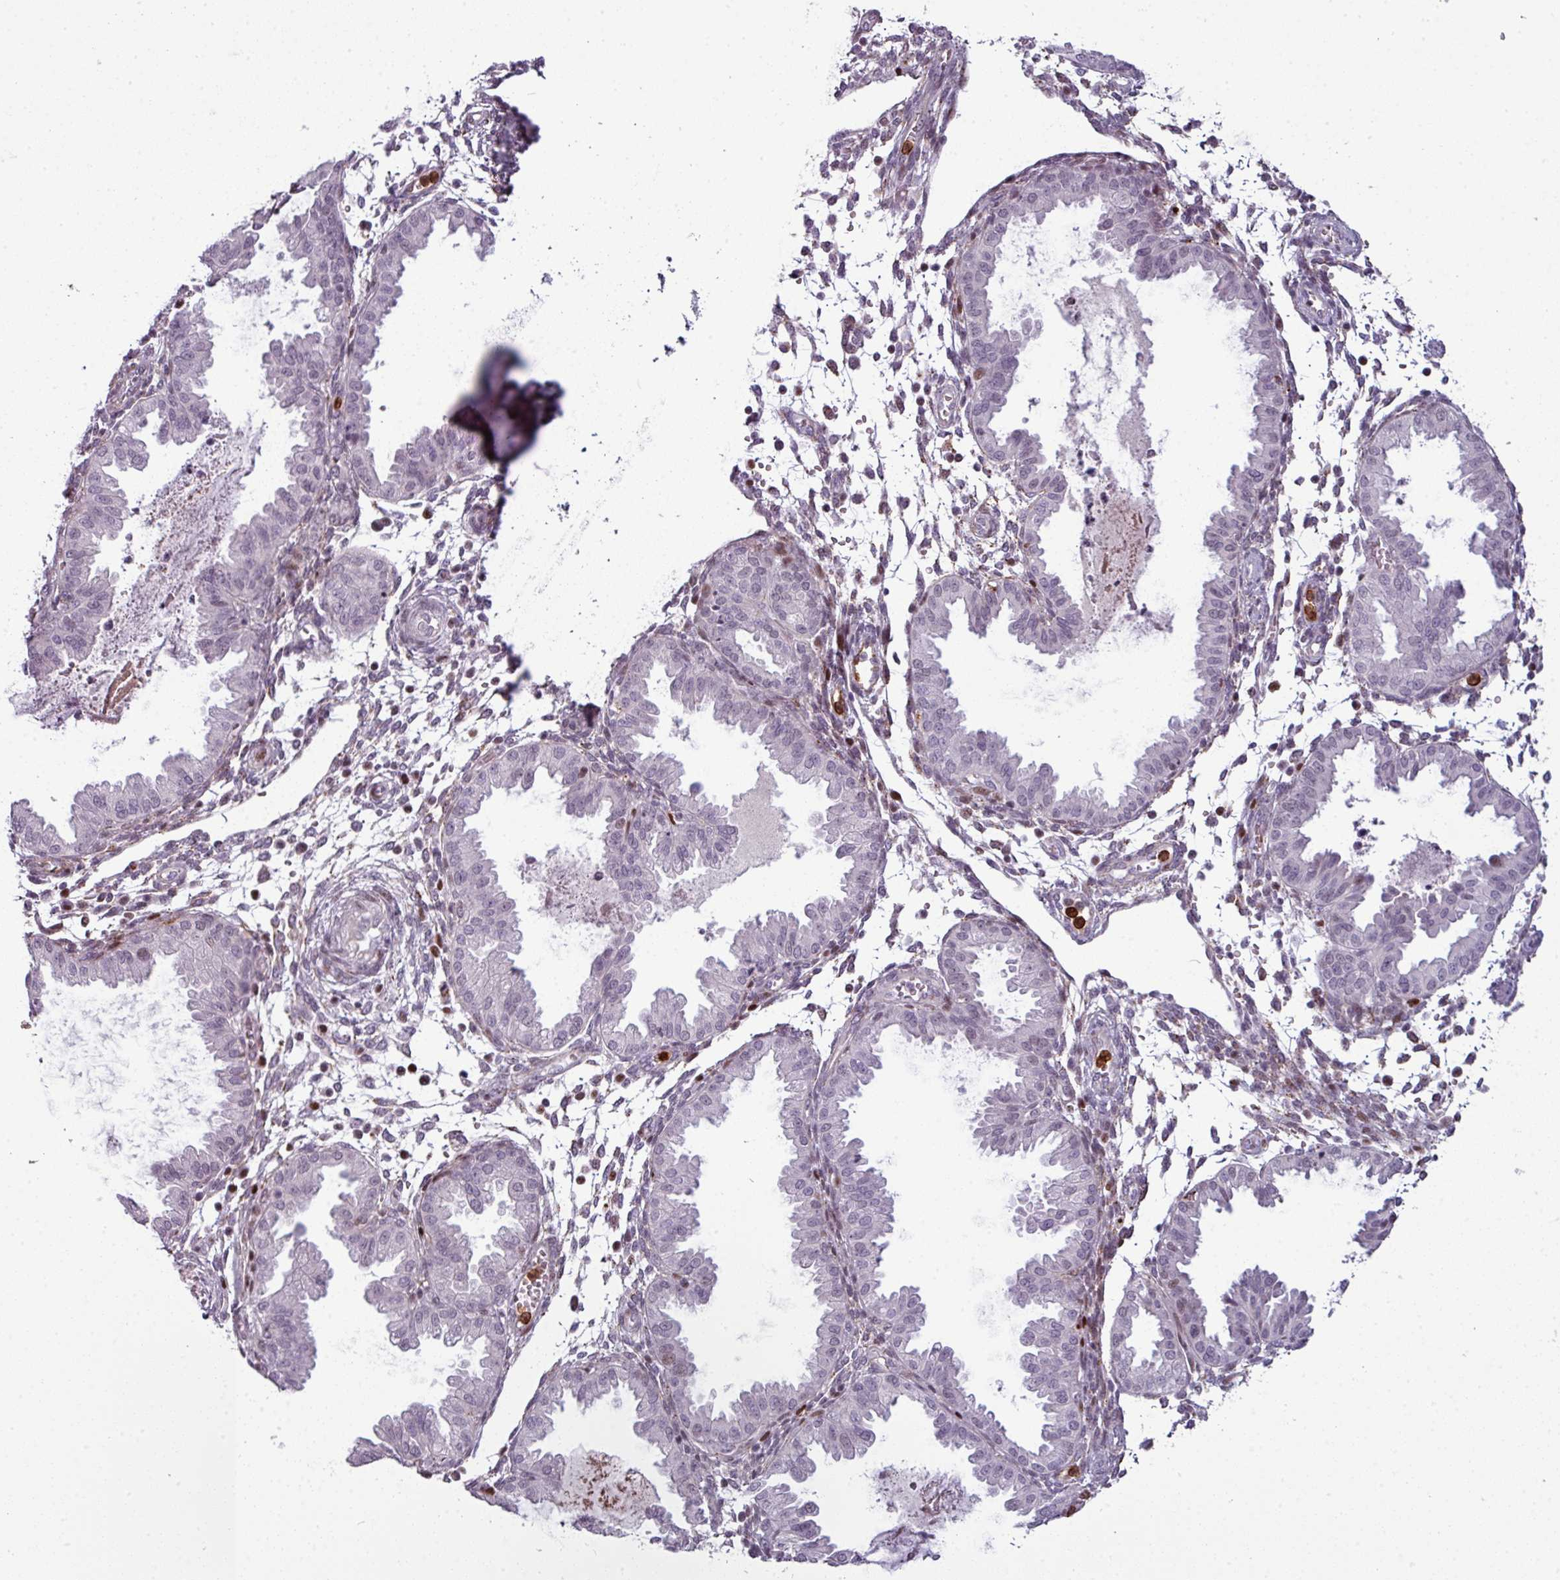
{"staining": {"intensity": "negative", "quantity": "none", "location": "none"}, "tissue": "endometrium", "cell_type": "Cells in endometrial stroma", "image_type": "normal", "snomed": [{"axis": "morphology", "description": "Normal tissue, NOS"}, {"axis": "topography", "description": "Endometrium"}], "caption": "The histopathology image demonstrates no significant staining in cells in endometrial stroma of endometrium.", "gene": "TMEFF1", "patient": {"sex": "female", "age": 33}}